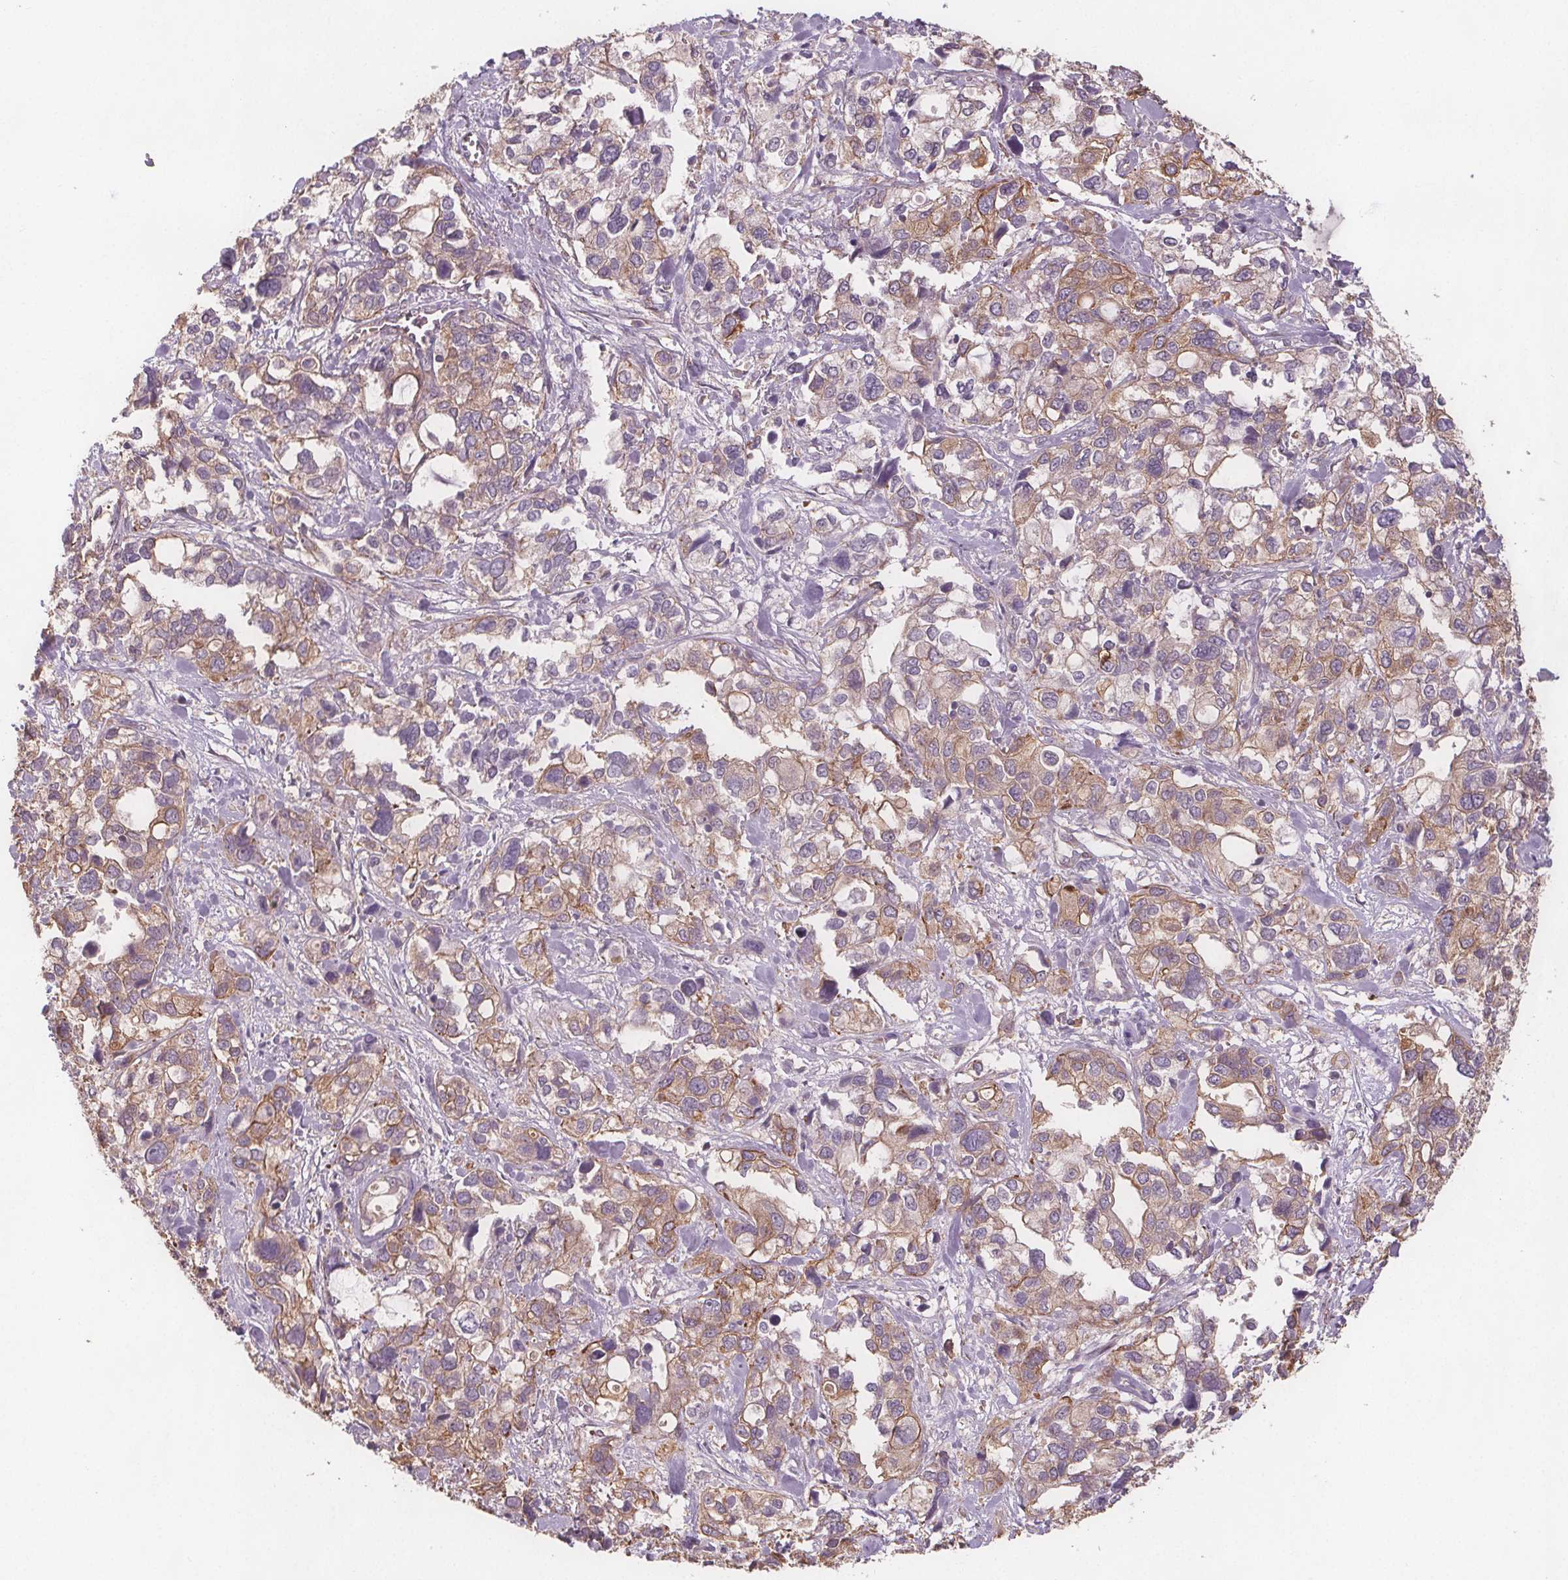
{"staining": {"intensity": "weak", "quantity": "25%-75%", "location": "cytoplasmic/membranous"}, "tissue": "stomach cancer", "cell_type": "Tumor cells", "image_type": "cancer", "snomed": [{"axis": "morphology", "description": "Adenocarcinoma, NOS"}, {"axis": "topography", "description": "Stomach, upper"}], "caption": "Immunohistochemical staining of human stomach adenocarcinoma shows low levels of weak cytoplasmic/membranous protein positivity in about 25%-75% of tumor cells.", "gene": "TMEM80", "patient": {"sex": "female", "age": 81}}